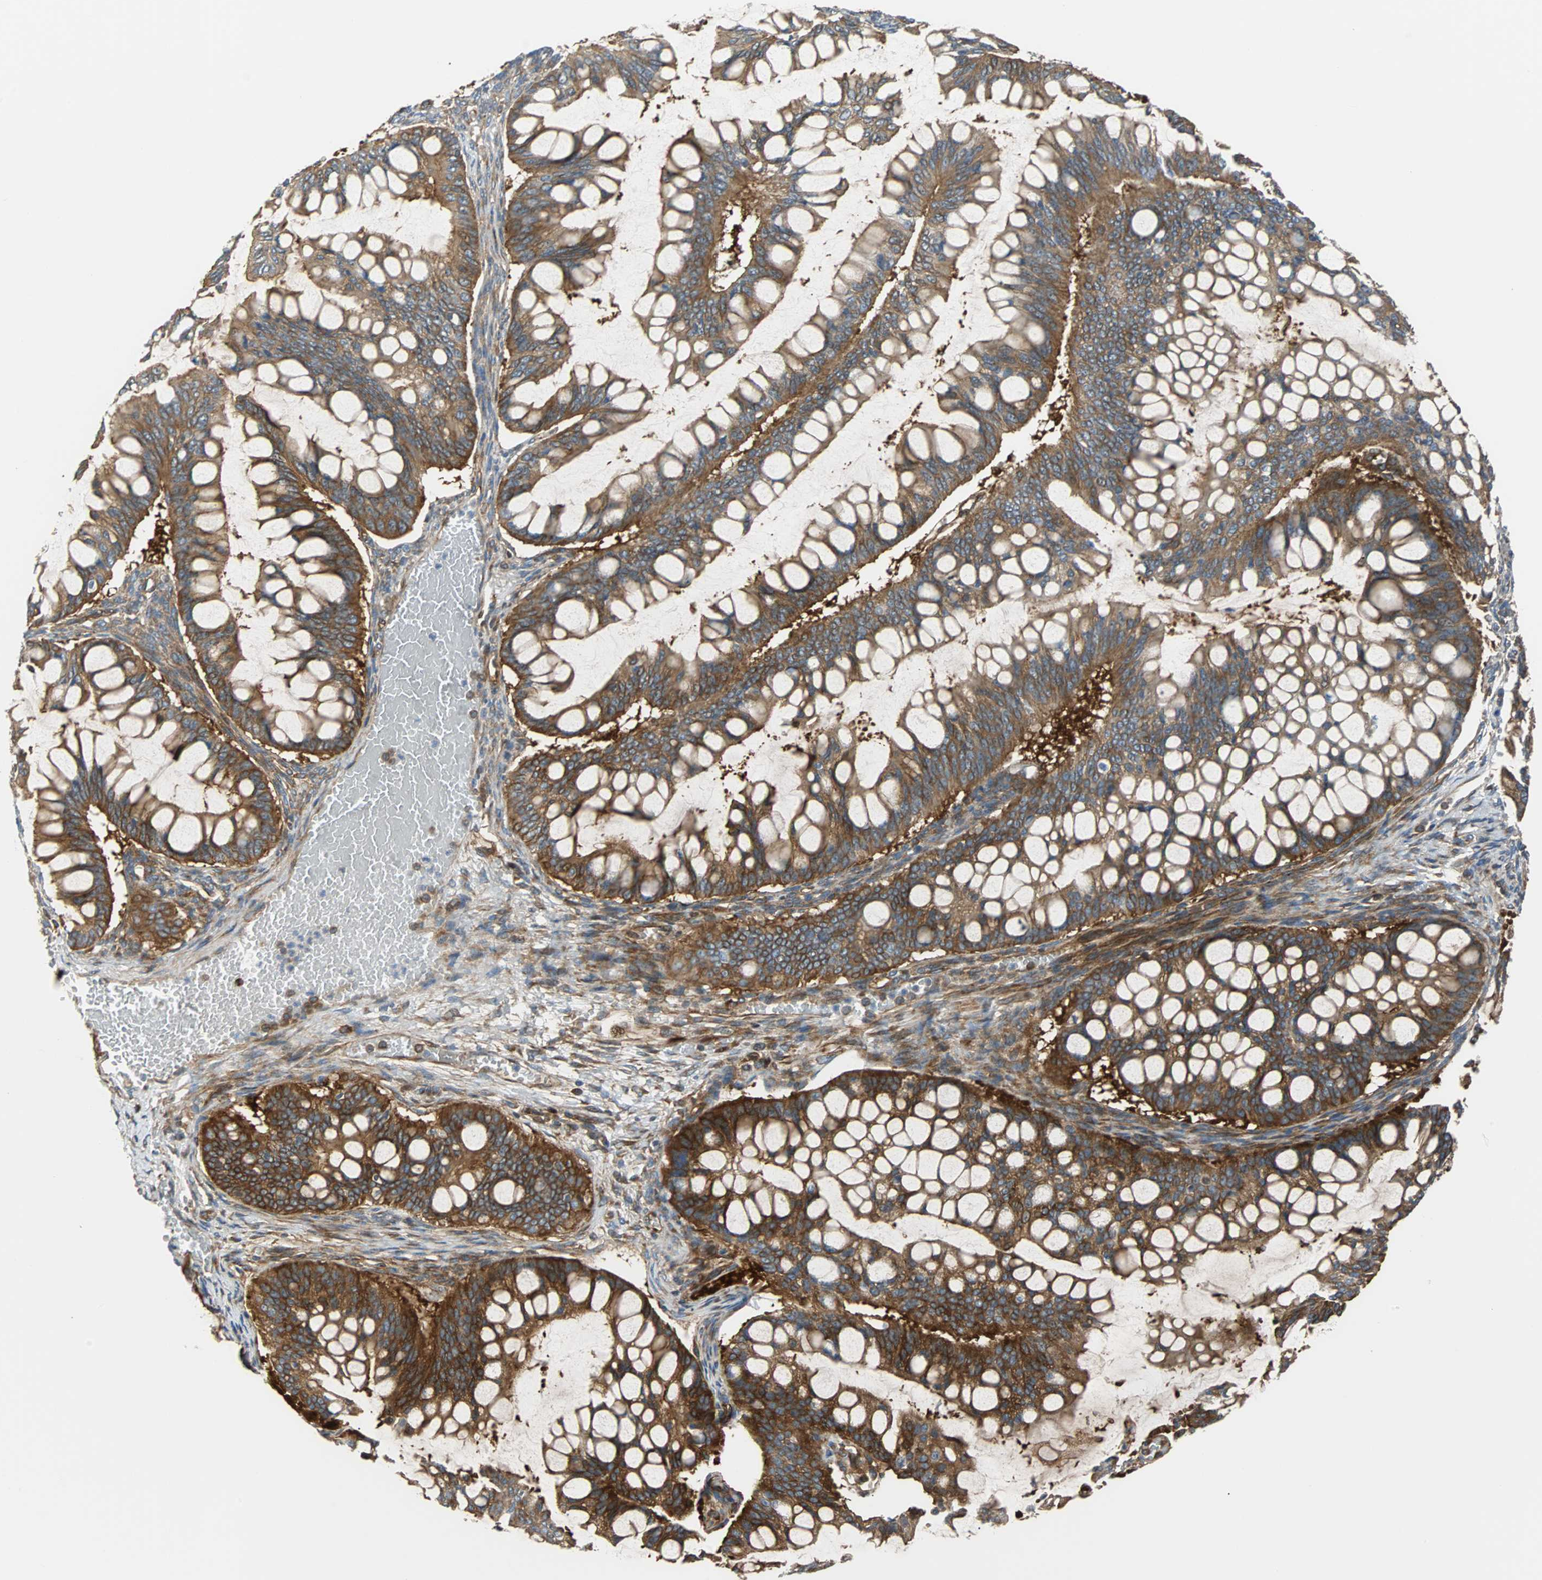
{"staining": {"intensity": "strong", "quantity": ">75%", "location": "cytoplasmic/membranous"}, "tissue": "ovarian cancer", "cell_type": "Tumor cells", "image_type": "cancer", "snomed": [{"axis": "morphology", "description": "Cystadenocarcinoma, mucinous, NOS"}, {"axis": "topography", "description": "Ovary"}], "caption": "Human ovarian cancer stained for a protein (brown) shows strong cytoplasmic/membranous positive positivity in about >75% of tumor cells.", "gene": "RELA", "patient": {"sex": "female", "age": 73}}